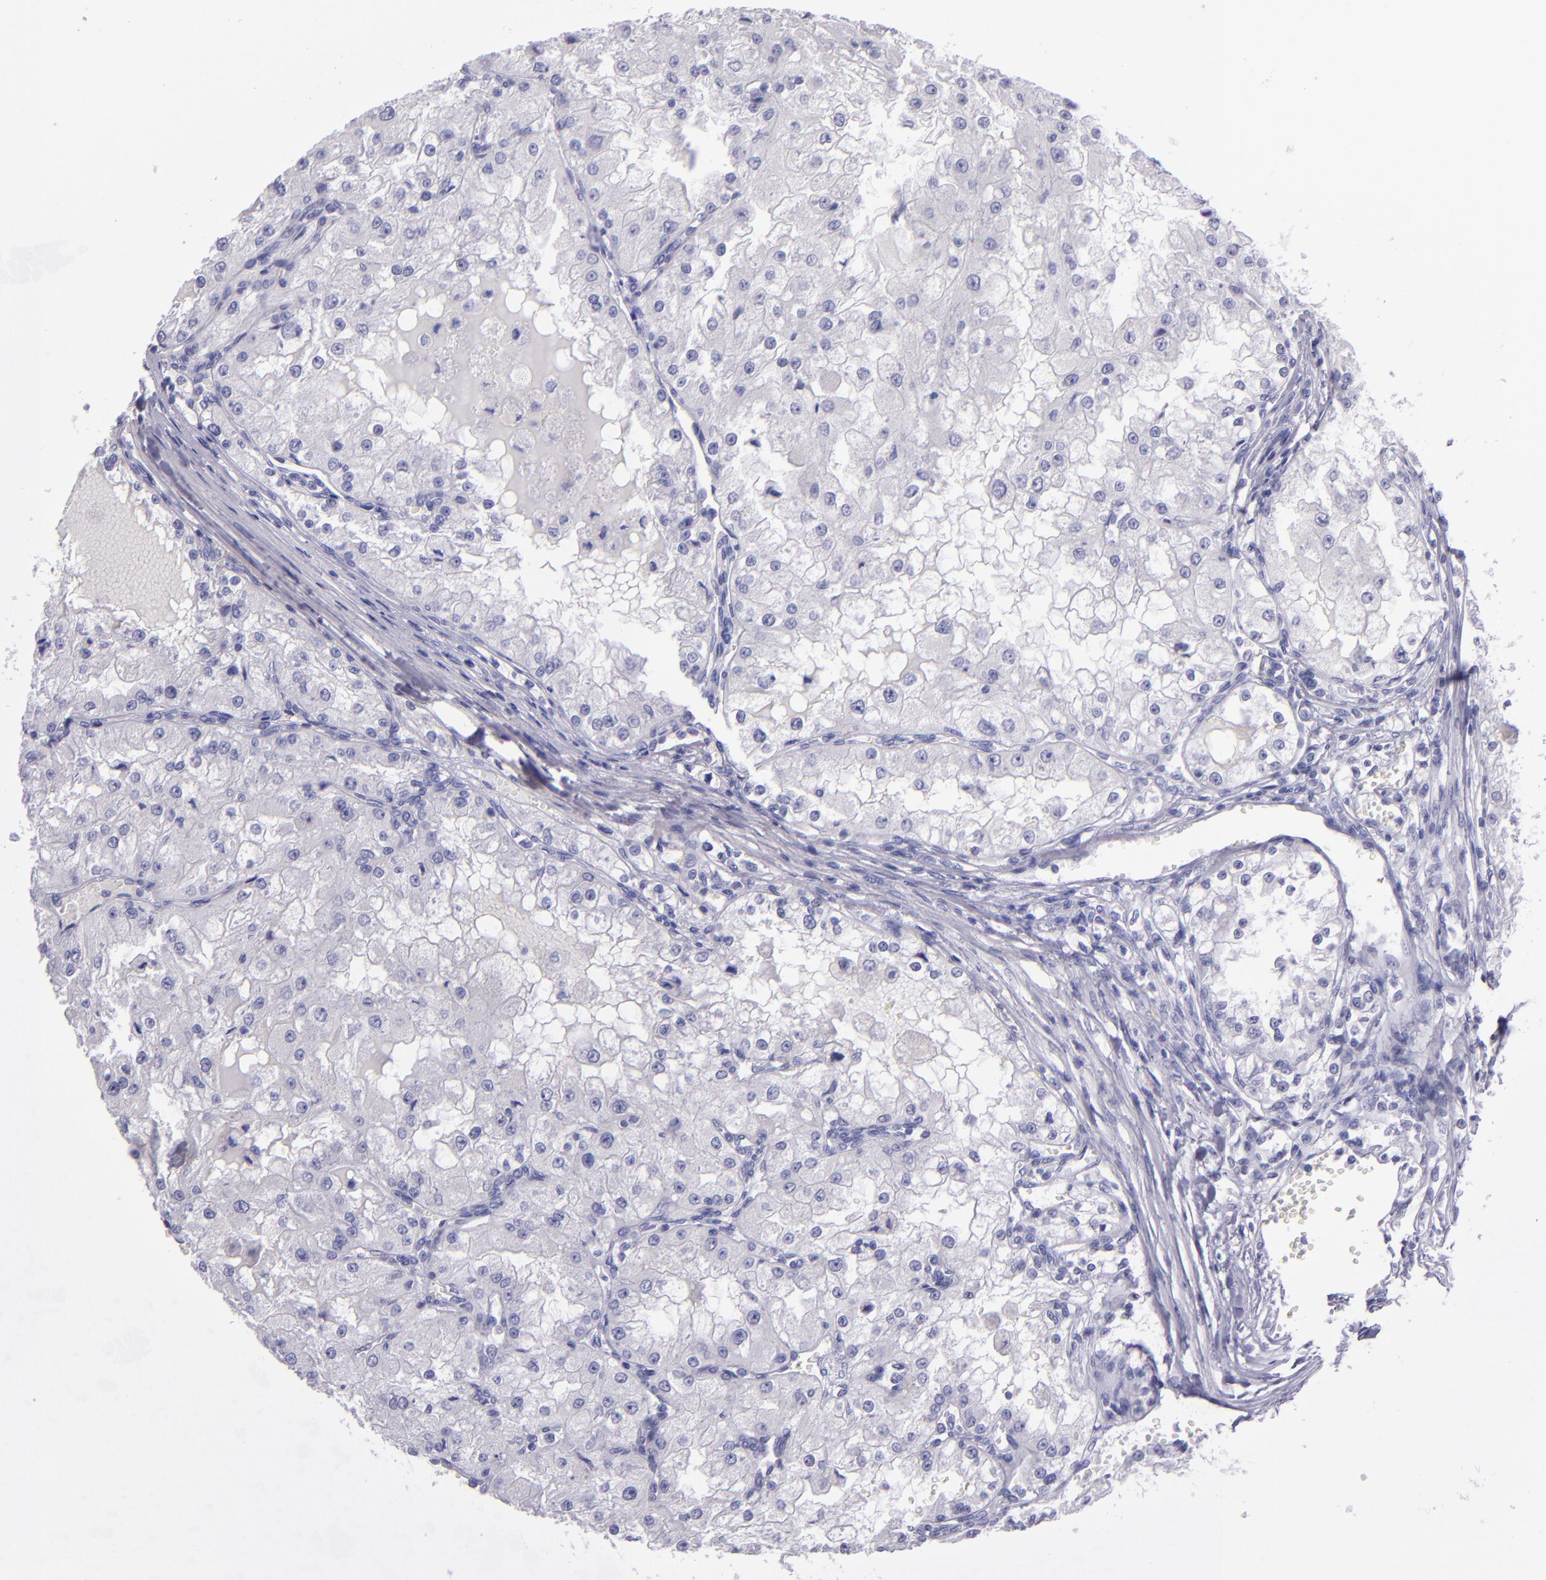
{"staining": {"intensity": "negative", "quantity": "none", "location": "none"}, "tissue": "renal cancer", "cell_type": "Tumor cells", "image_type": "cancer", "snomed": [{"axis": "morphology", "description": "Adenocarcinoma, NOS"}, {"axis": "topography", "description": "Kidney"}], "caption": "Immunohistochemical staining of renal cancer demonstrates no significant expression in tumor cells.", "gene": "TNNT3", "patient": {"sex": "female", "age": 74}}